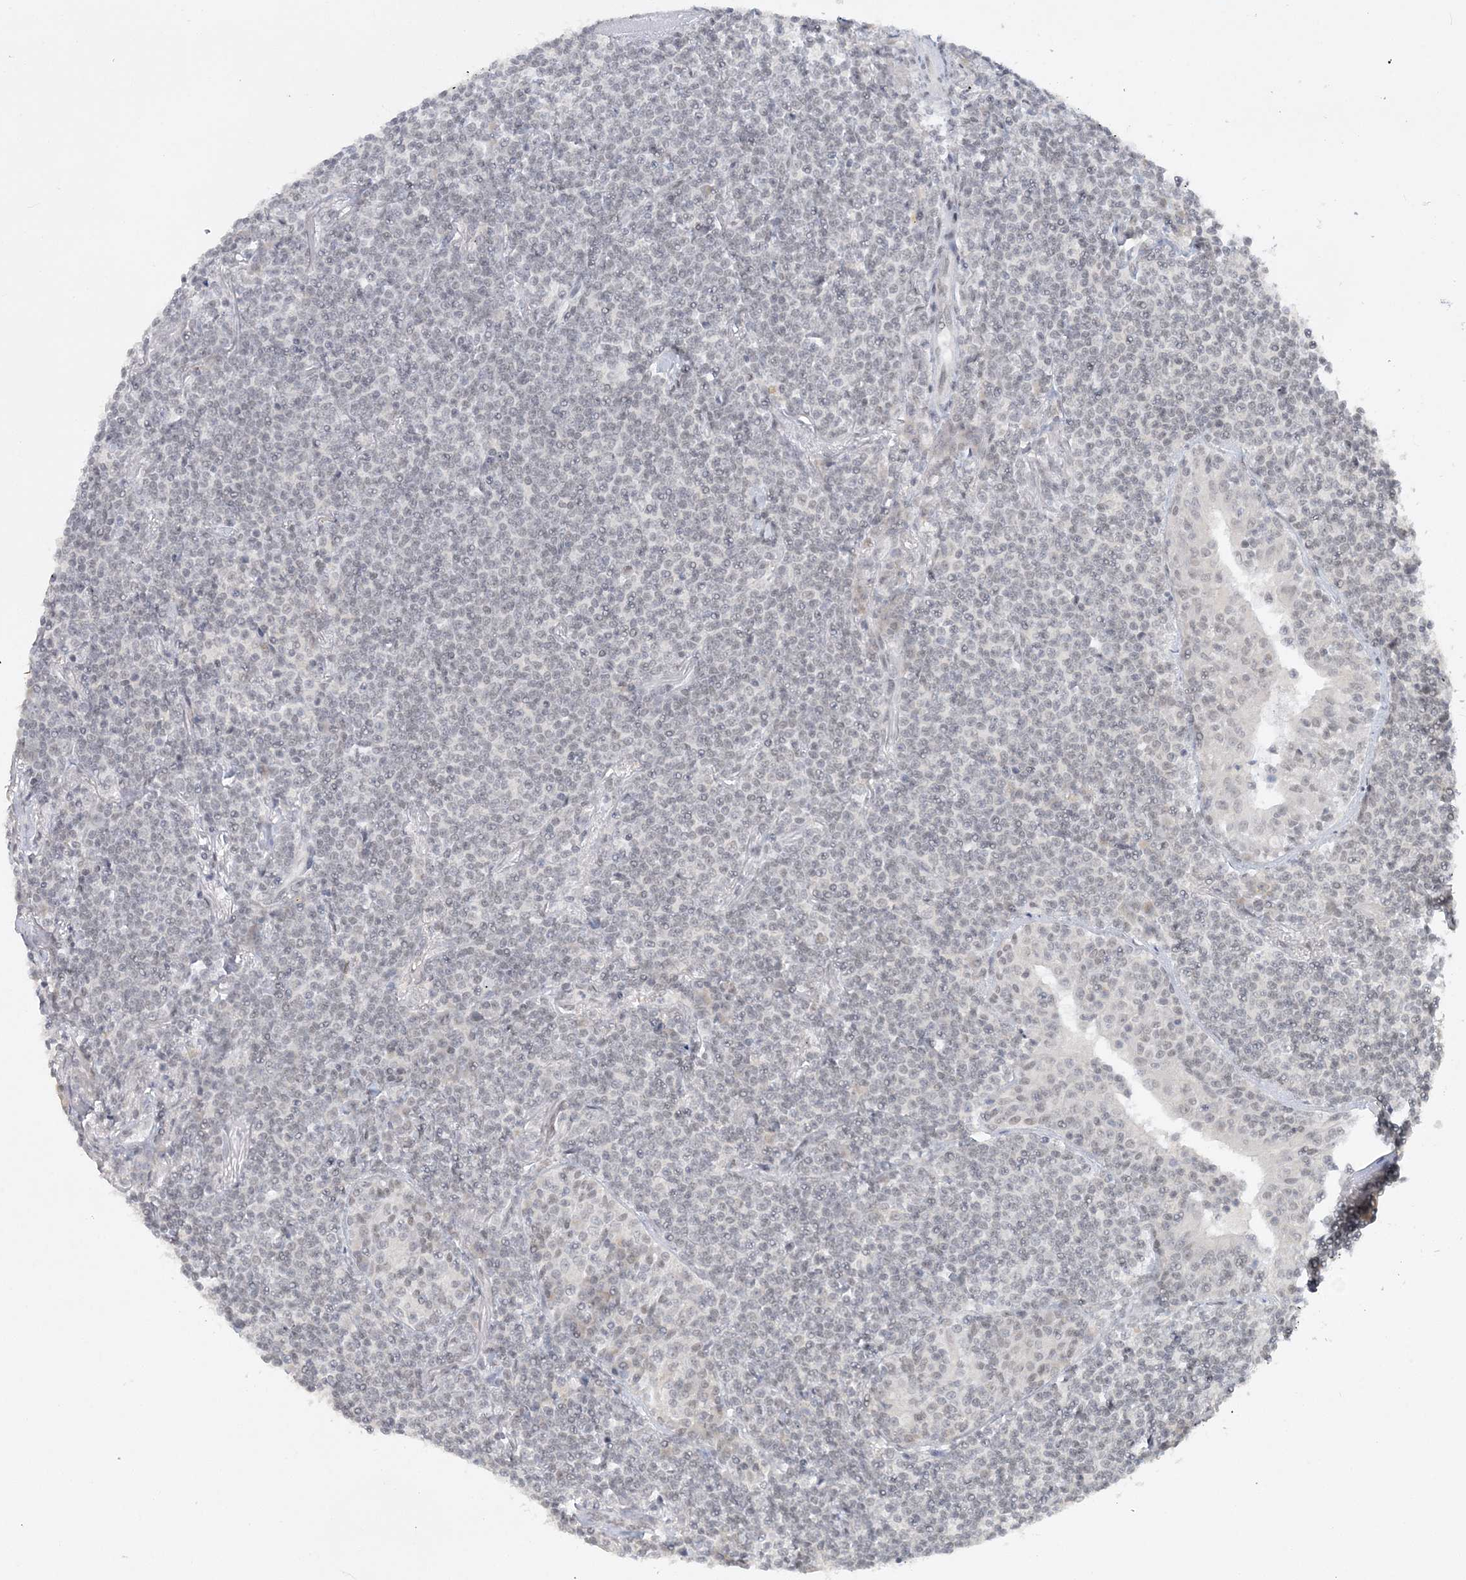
{"staining": {"intensity": "negative", "quantity": "none", "location": "none"}, "tissue": "lymphoma", "cell_type": "Tumor cells", "image_type": "cancer", "snomed": [{"axis": "morphology", "description": "Malignant lymphoma, non-Hodgkin's type, Low grade"}, {"axis": "topography", "description": "Lung"}], "caption": "This is an immunohistochemistry (IHC) histopathology image of human lymphoma. There is no staining in tumor cells.", "gene": "KMT2D", "patient": {"sex": "female", "age": 71}}